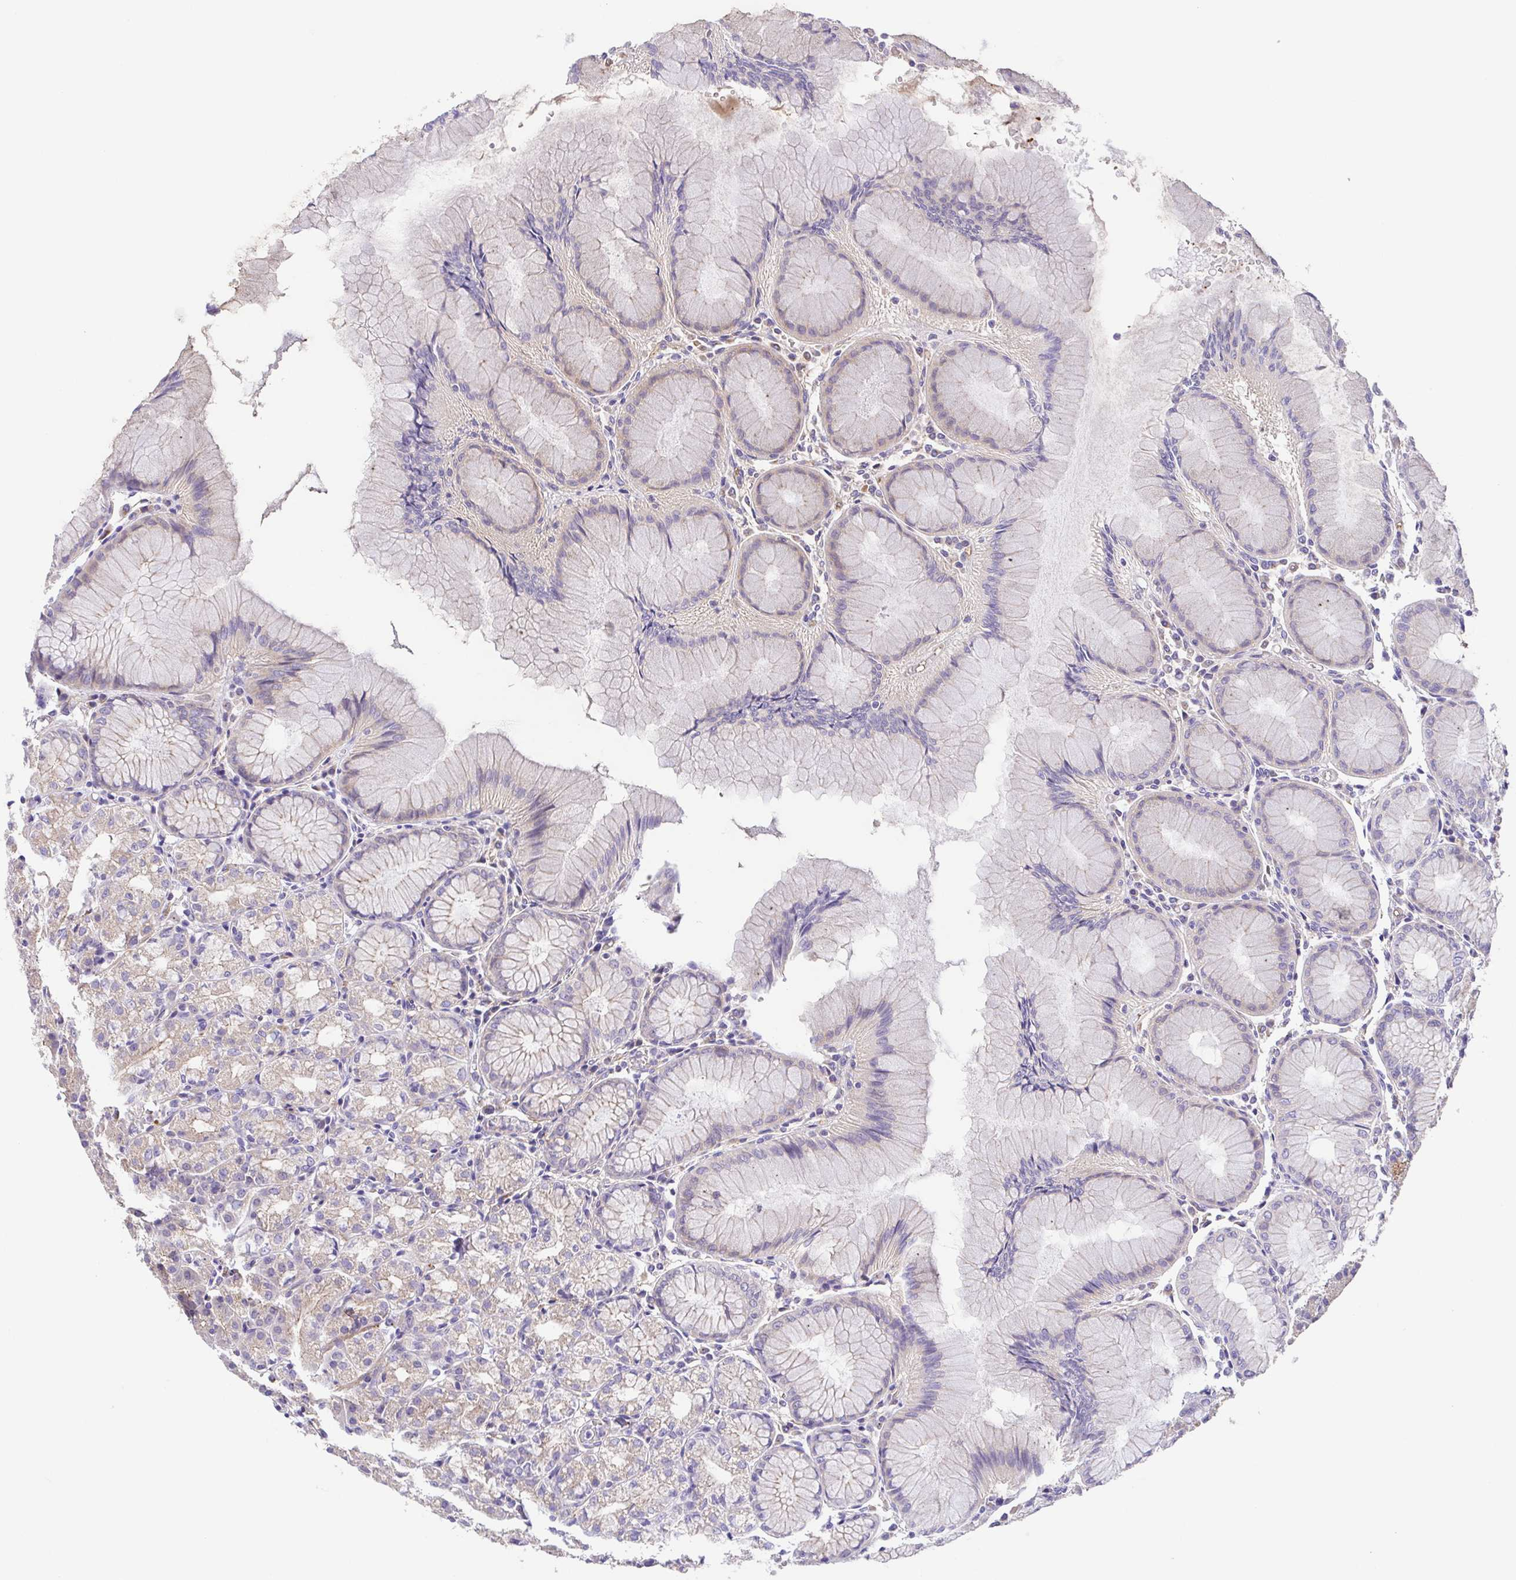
{"staining": {"intensity": "negative", "quantity": "none", "location": "none"}, "tissue": "stomach", "cell_type": "Glandular cells", "image_type": "normal", "snomed": [{"axis": "morphology", "description": "Normal tissue, NOS"}, {"axis": "topography", "description": "Stomach"}], "caption": "Photomicrograph shows no protein expression in glandular cells of unremarkable stomach.", "gene": "SLC13A1", "patient": {"sex": "female", "age": 57}}